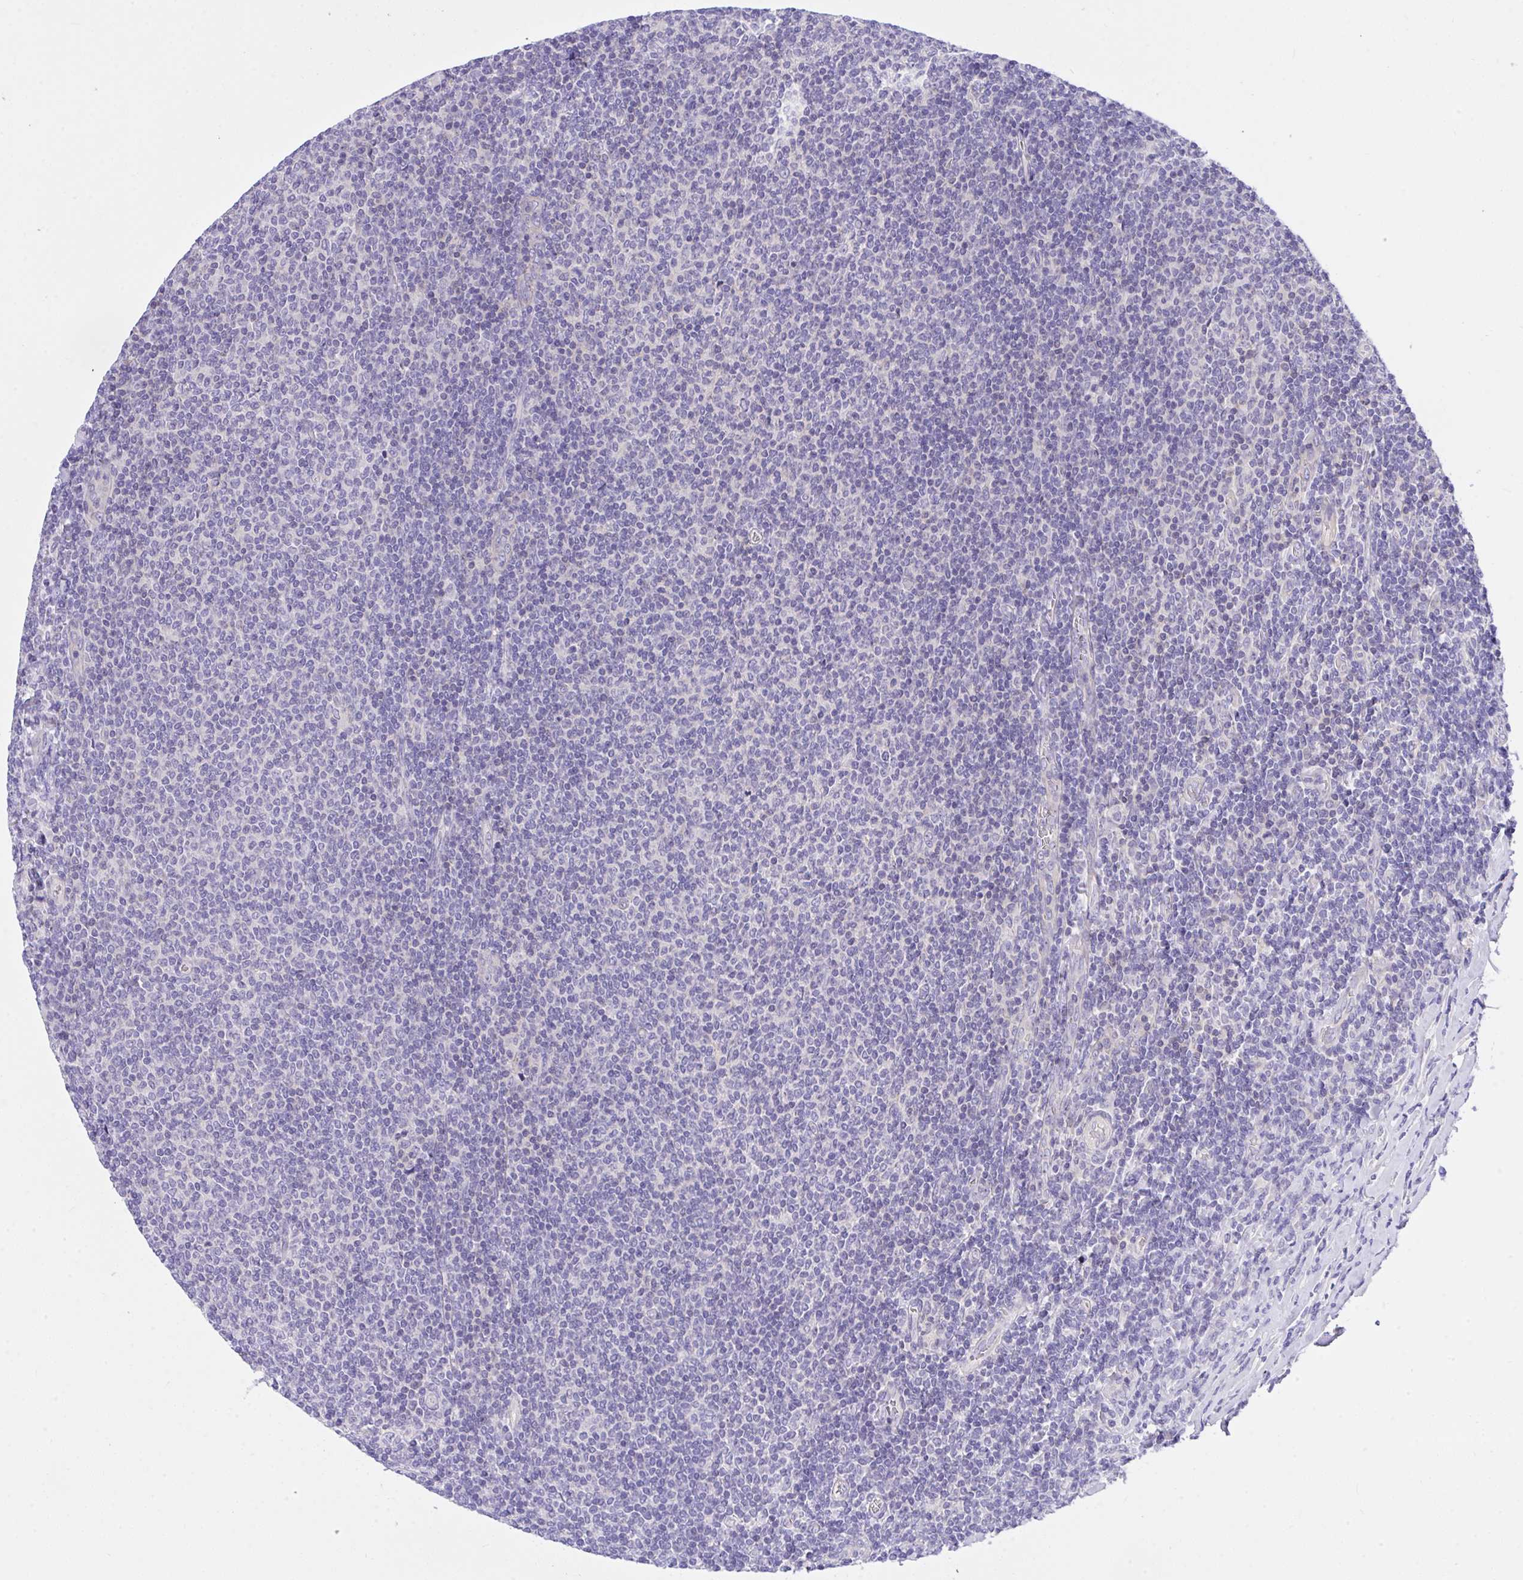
{"staining": {"intensity": "negative", "quantity": "none", "location": "none"}, "tissue": "lymphoma", "cell_type": "Tumor cells", "image_type": "cancer", "snomed": [{"axis": "morphology", "description": "Malignant lymphoma, non-Hodgkin's type, Low grade"}, {"axis": "topography", "description": "Lymph node"}], "caption": "DAB (3,3'-diaminobenzidine) immunohistochemical staining of human malignant lymphoma, non-Hodgkin's type (low-grade) exhibits no significant staining in tumor cells.", "gene": "TLN2", "patient": {"sex": "male", "age": 52}}